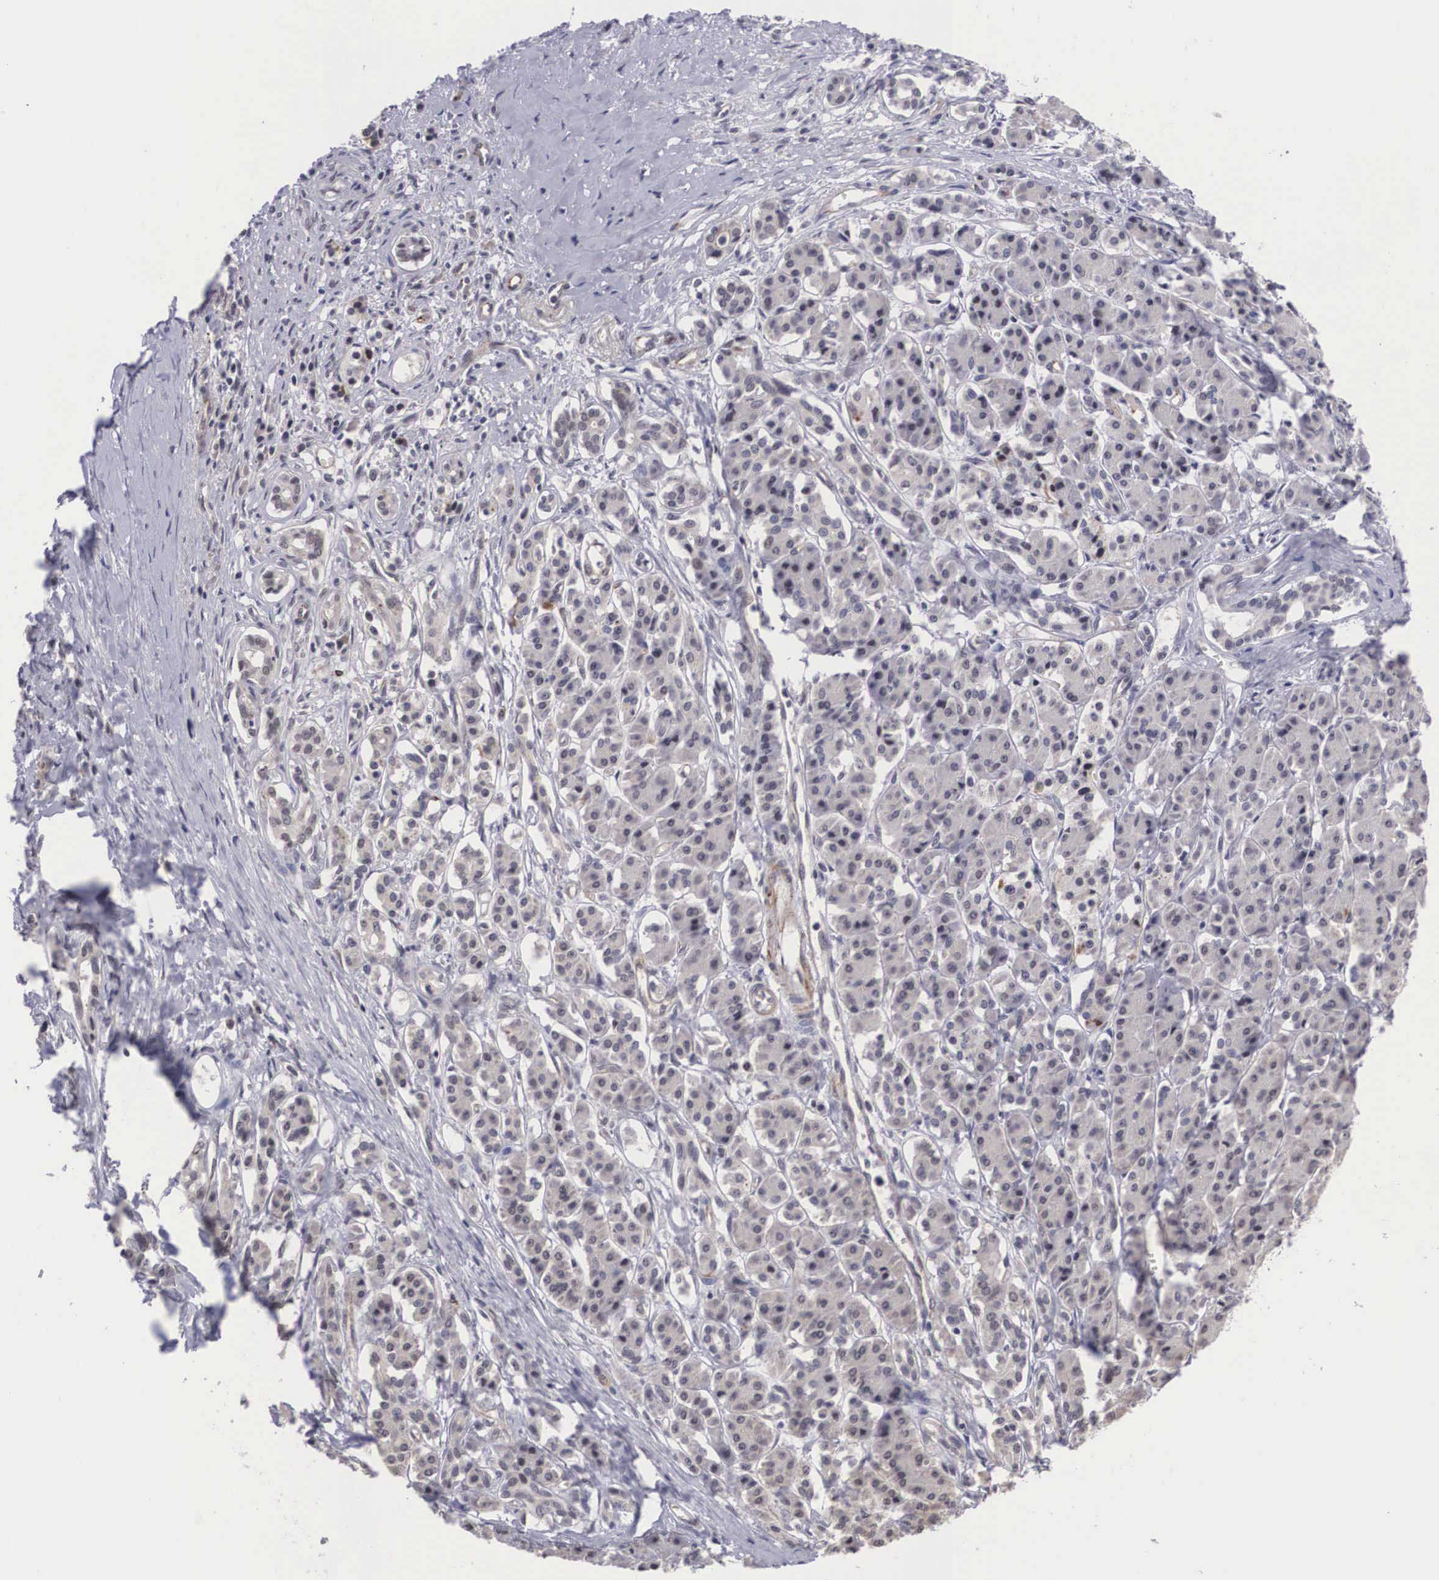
{"staining": {"intensity": "negative", "quantity": "none", "location": "none"}, "tissue": "pancreatic cancer", "cell_type": "Tumor cells", "image_type": "cancer", "snomed": [{"axis": "morphology", "description": "Adenocarcinoma, NOS"}, {"axis": "topography", "description": "Pancreas"}], "caption": "There is no significant positivity in tumor cells of adenocarcinoma (pancreatic).", "gene": "MORC2", "patient": {"sex": "male", "age": 59}}